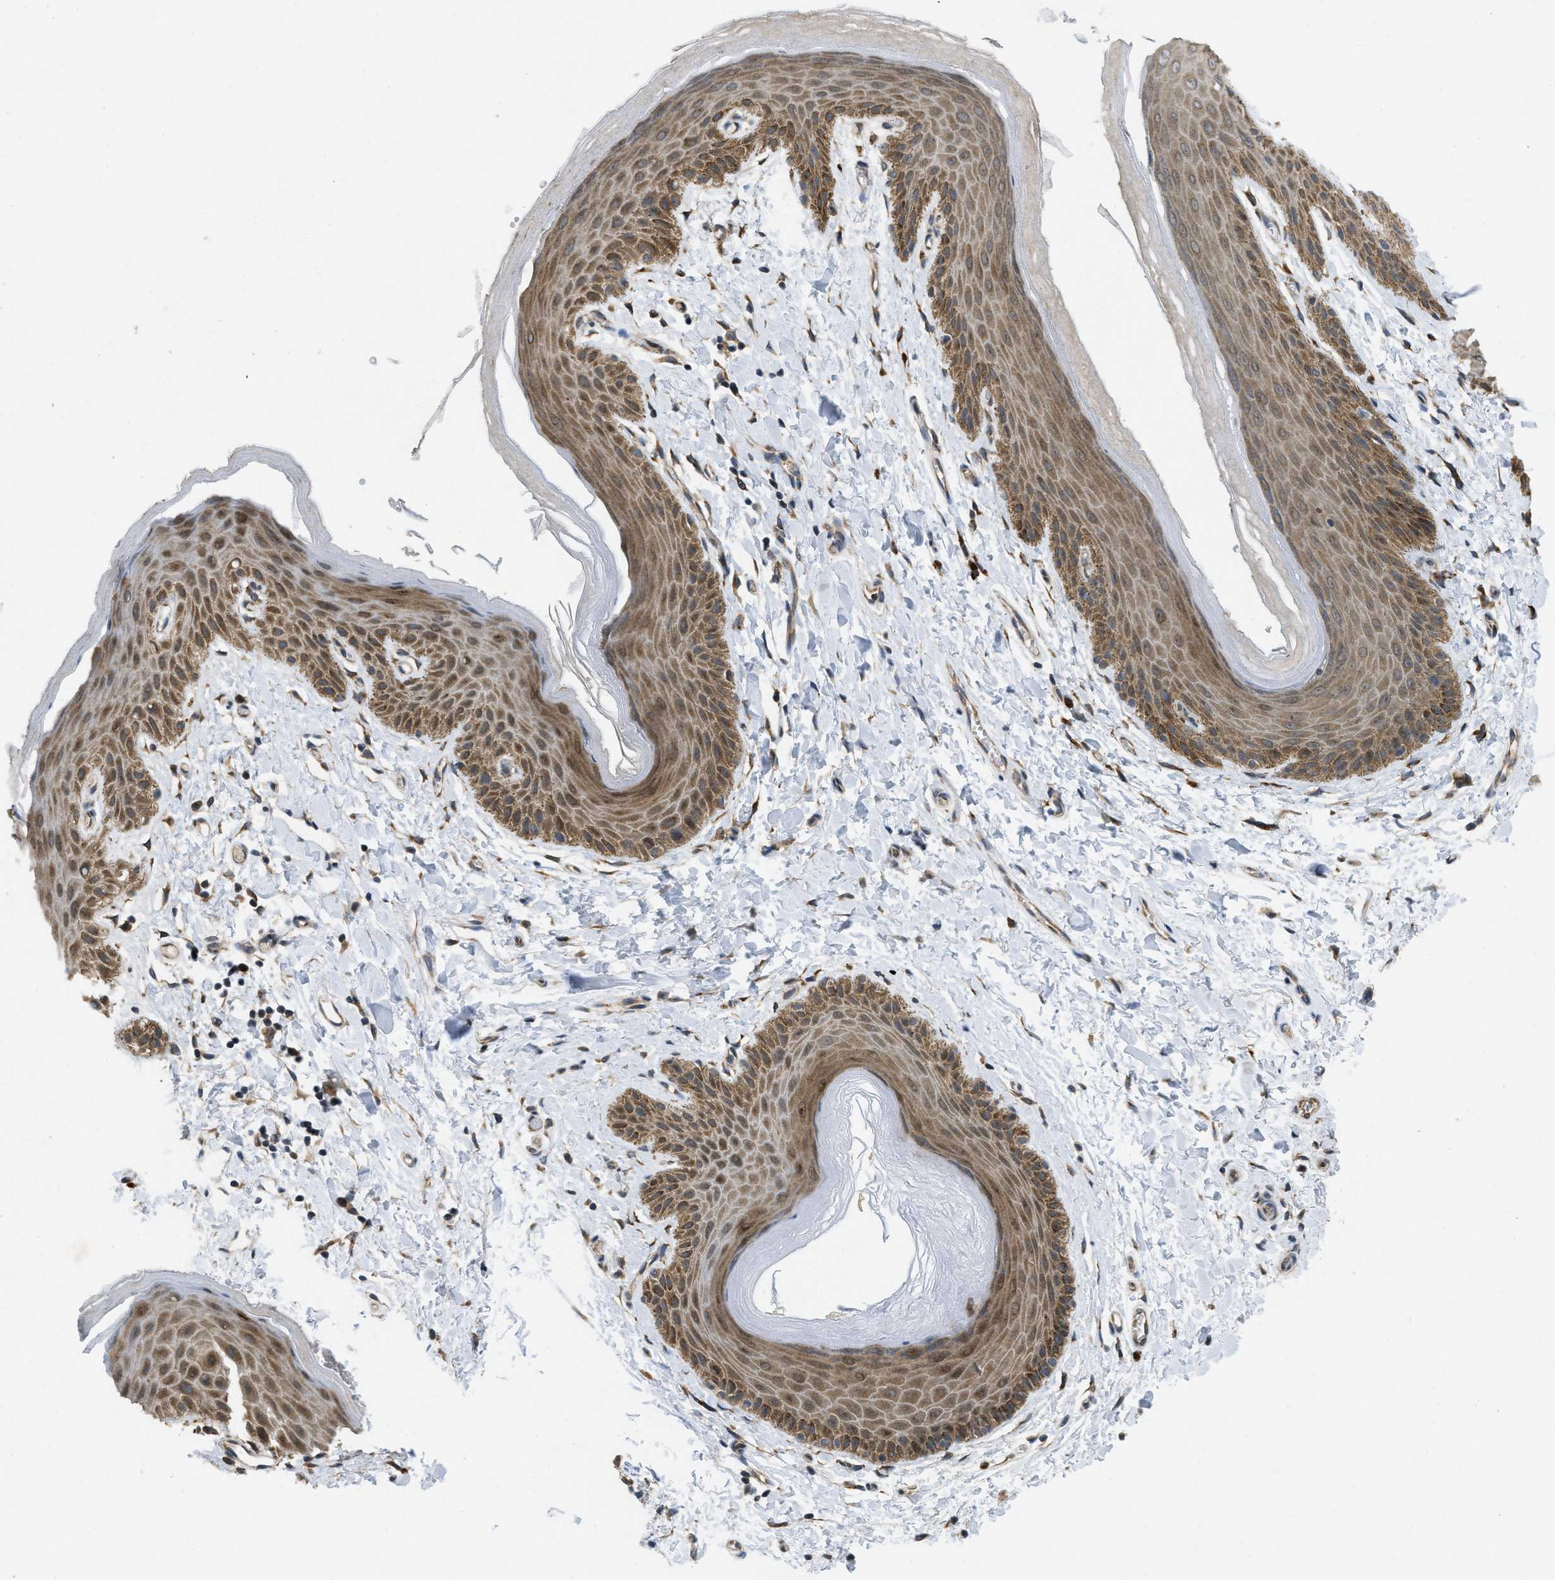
{"staining": {"intensity": "moderate", "quantity": ">75%", "location": "cytoplasmic/membranous"}, "tissue": "skin", "cell_type": "Epidermal cells", "image_type": "normal", "snomed": [{"axis": "morphology", "description": "Normal tissue, NOS"}, {"axis": "topography", "description": "Anal"}], "caption": "About >75% of epidermal cells in normal human skin display moderate cytoplasmic/membranous protein positivity as visualized by brown immunohistochemical staining.", "gene": "IFNLR1", "patient": {"sex": "male", "age": 44}}